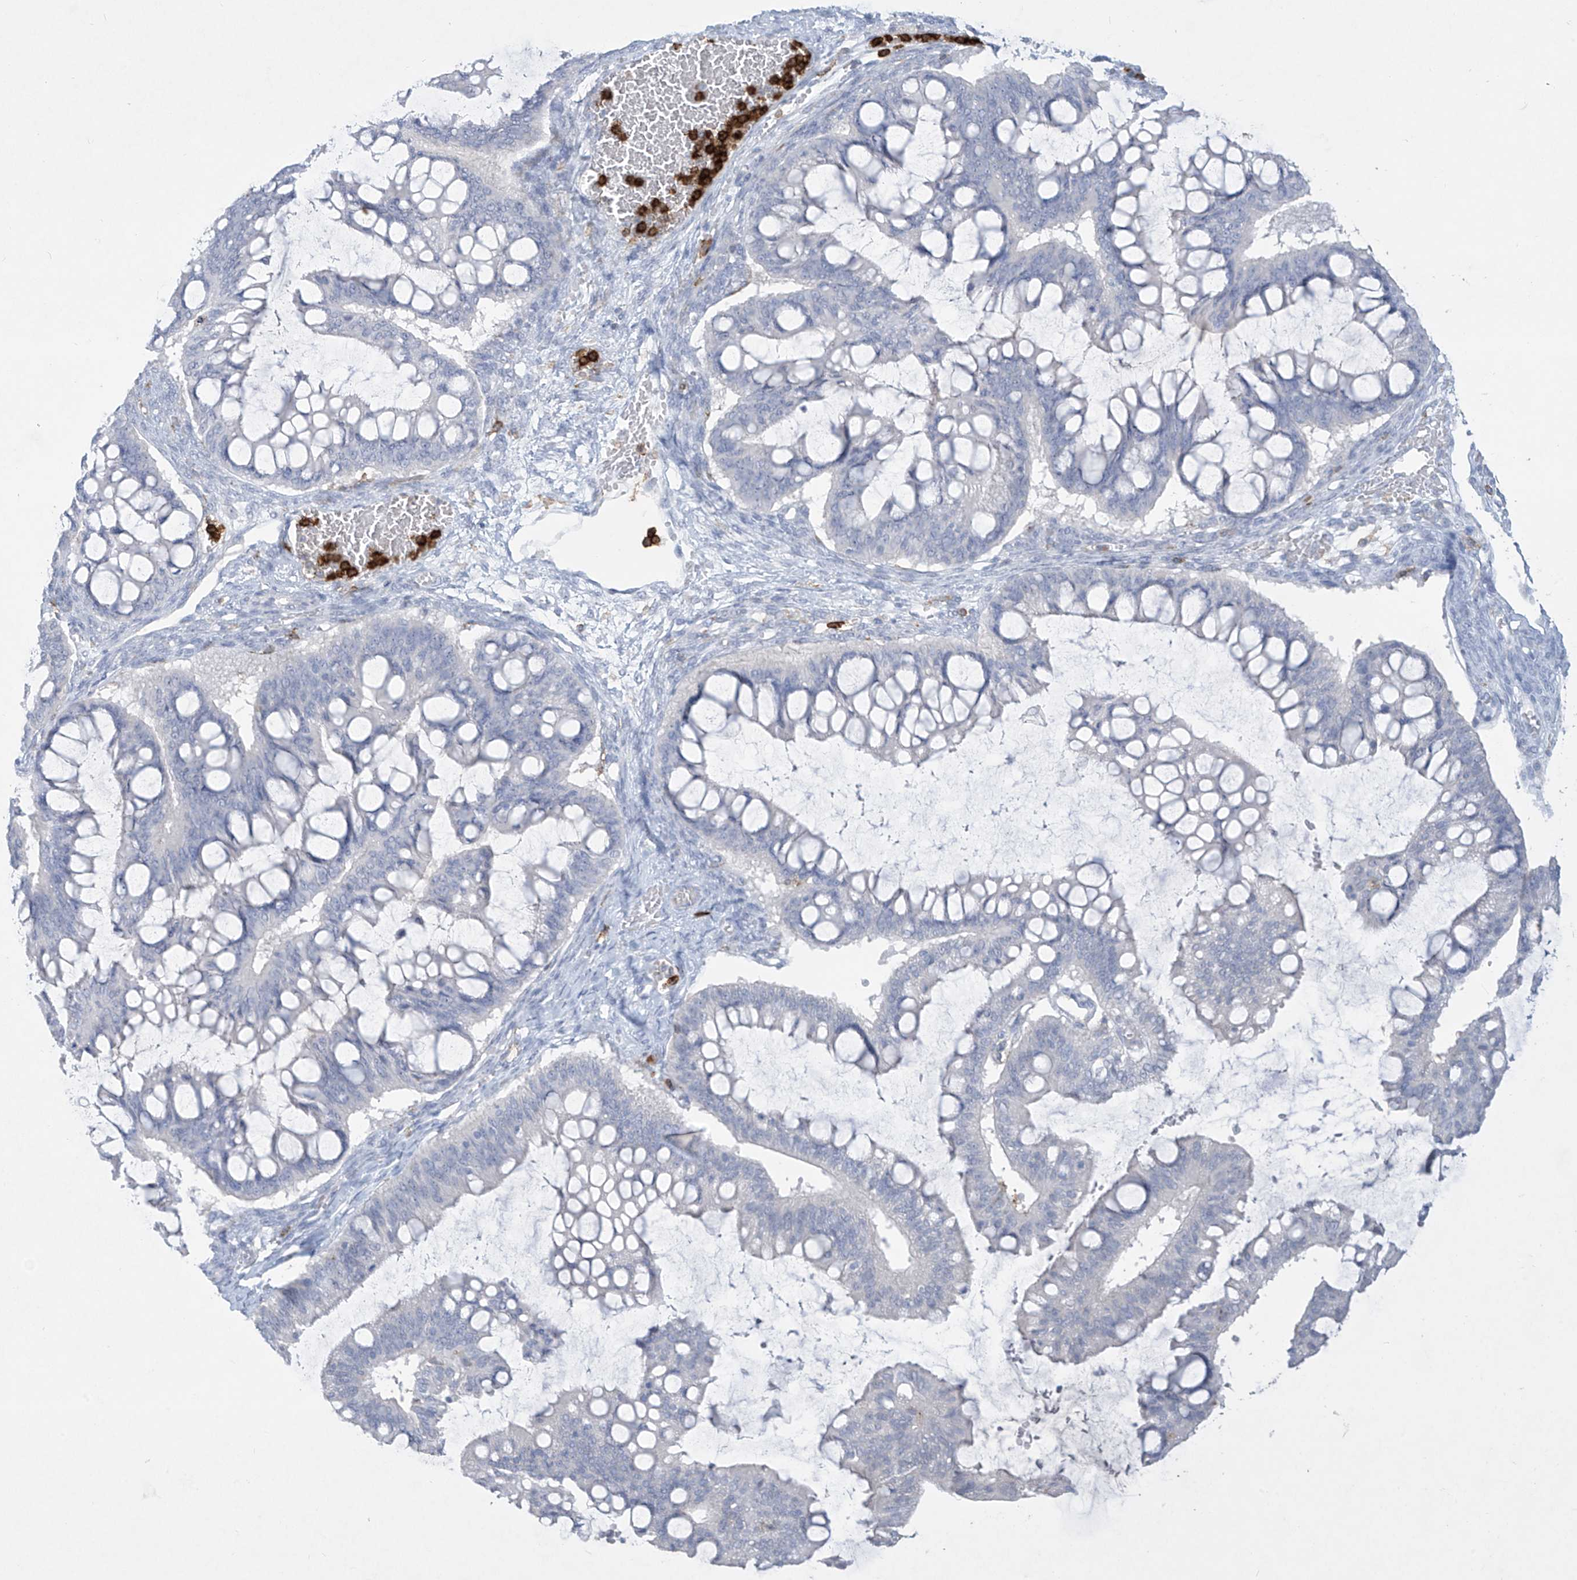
{"staining": {"intensity": "negative", "quantity": "none", "location": "none"}, "tissue": "ovarian cancer", "cell_type": "Tumor cells", "image_type": "cancer", "snomed": [{"axis": "morphology", "description": "Cystadenocarcinoma, mucinous, NOS"}, {"axis": "topography", "description": "Ovary"}], "caption": "There is no significant positivity in tumor cells of ovarian cancer. (DAB (3,3'-diaminobenzidine) immunohistochemistry, high magnification).", "gene": "FCGR3A", "patient": {"sex": "female", "age": 73}}